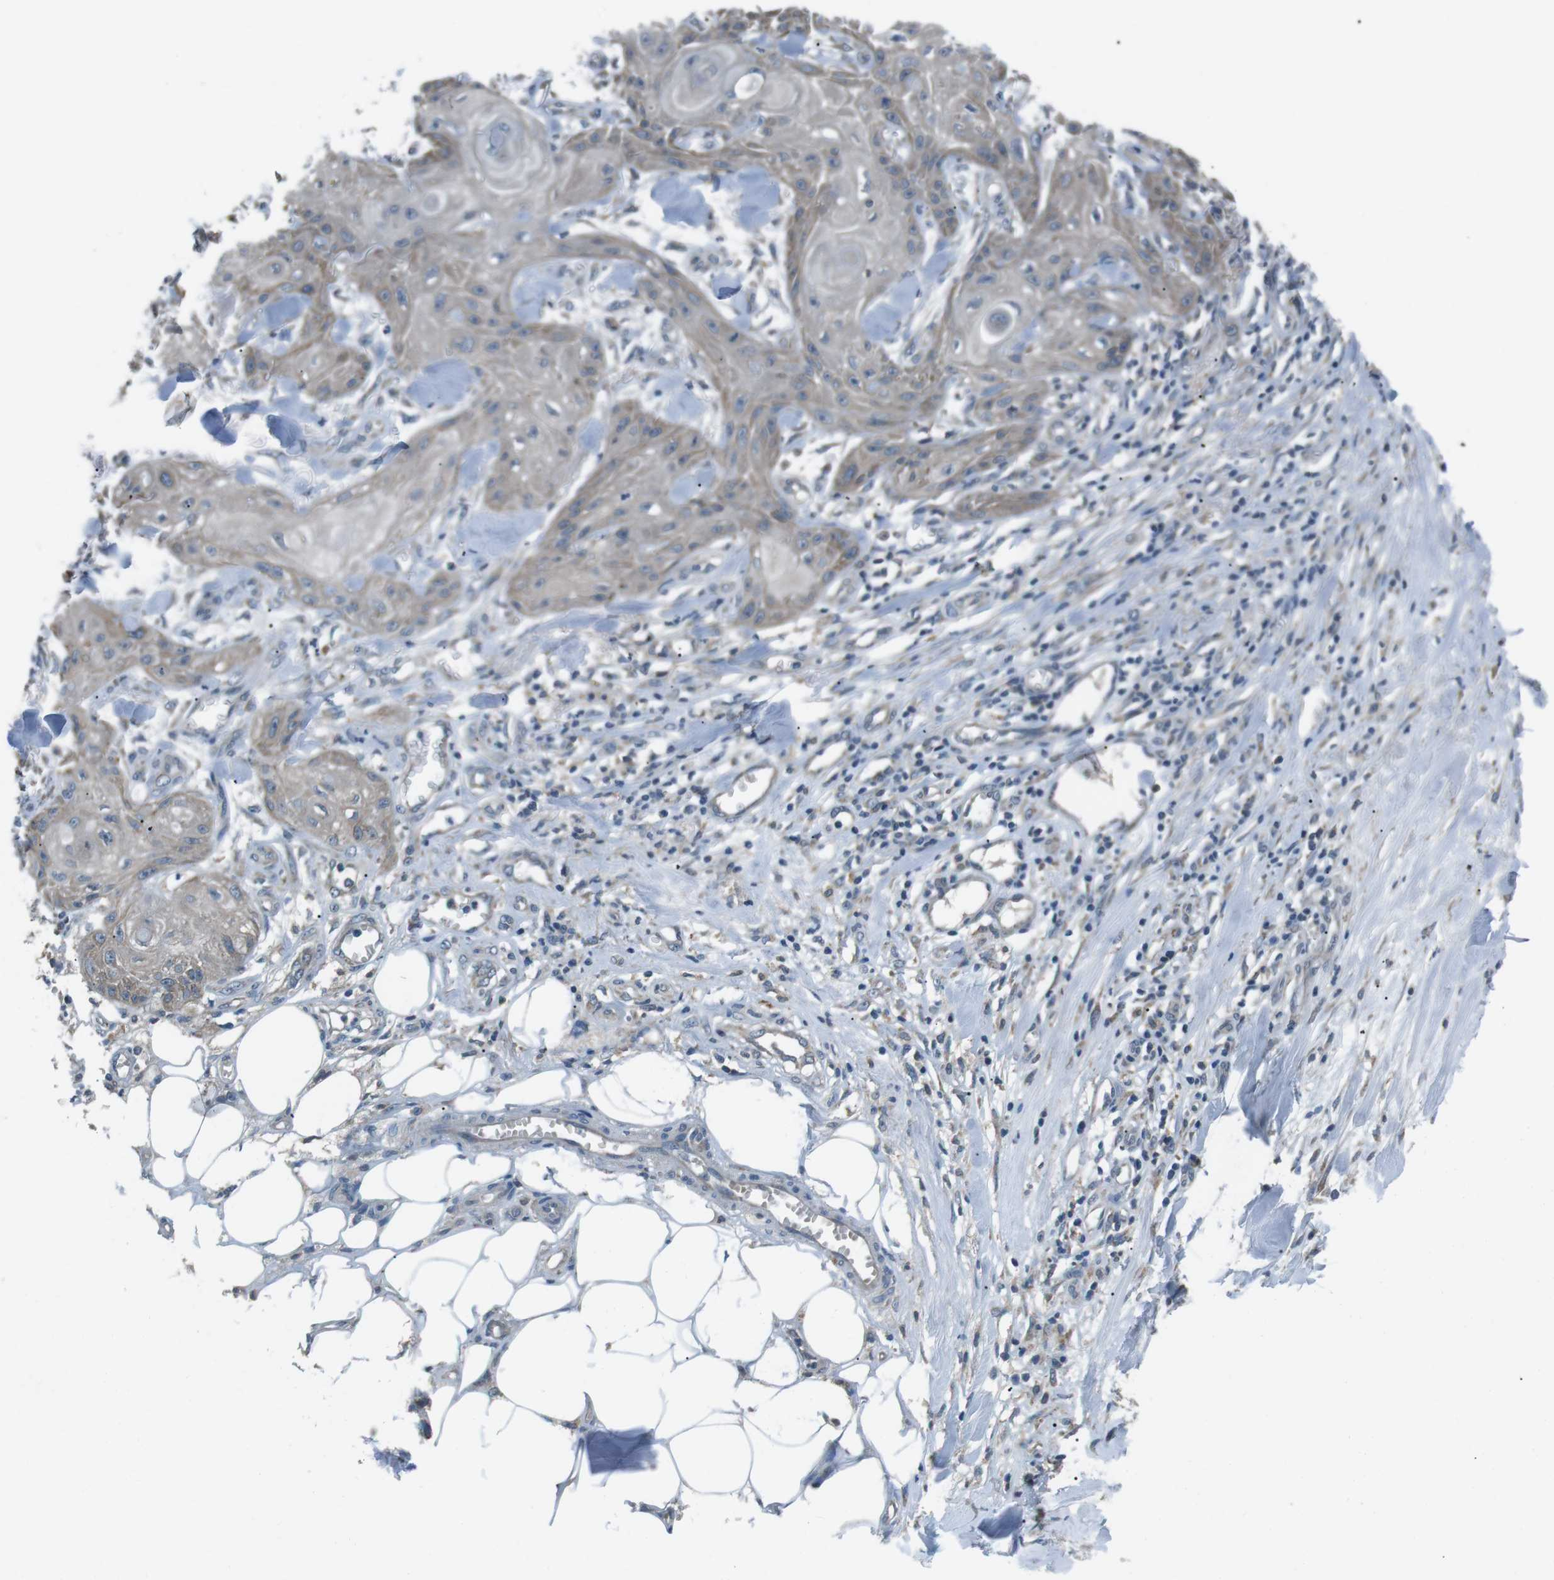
{"staining": {"intensity": "weak", "quantity": "25%-75%", "location": "cytoplasmic/membranous"}, "tissue": "skin cancer", "cell_type": "Tumor cells", "image_type": "cancer", "snomed": [{"axis": "morphology", "description": "Squamous cell carcinoma, NOS"}, {"axis": "topography", "description": "Skin"}], "caption": "This is a histology image of immunohistochemistry staining of skin squamous cell carcinoma, which shows weak positivity in the cytoplasmic/membranous of tumor cells.", "gene": "FAM3B", "patient": {"sex": "male", "age": 74}}